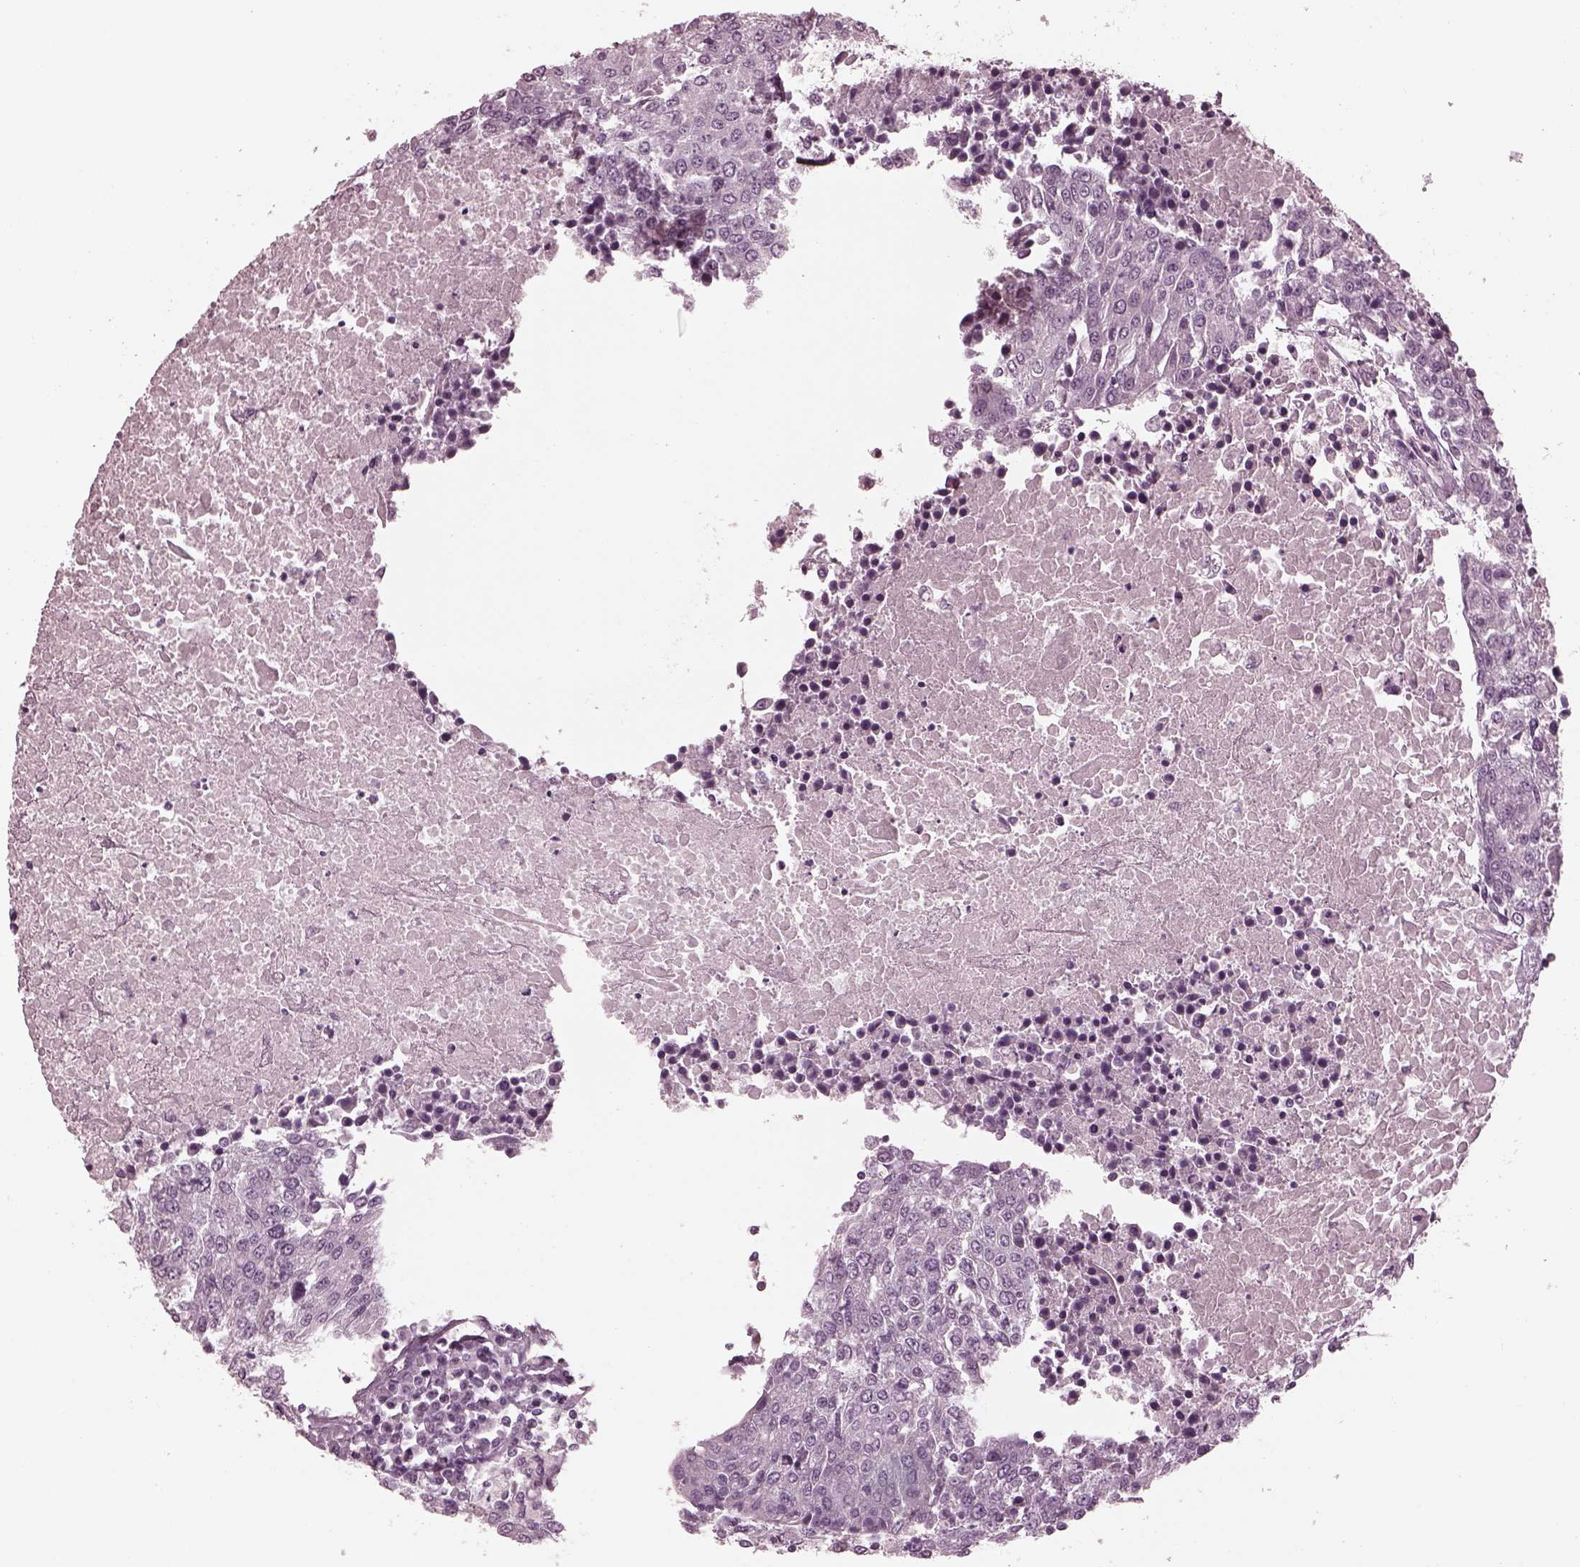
{"staining": {"intensity": "negative", "quantity": "none", "location": "none"}, "tissue": "urothelial cancer", "cell_type": "Tumor cells", "image_type": "cancer", "snomed": [{"axis": "morphology", "description": "Urothelial carcinoma, High grade"}, {"axis": "topography", "description": "Urinary bladder"}], "caption": "An immunohistochemistry (IHC) photomicrograph of urothelial cancer is shown. There is no staining in tumor cells of urothelial cancer.", "gene": "KIF6", "patient": {"sex": "female", "age": 85}}